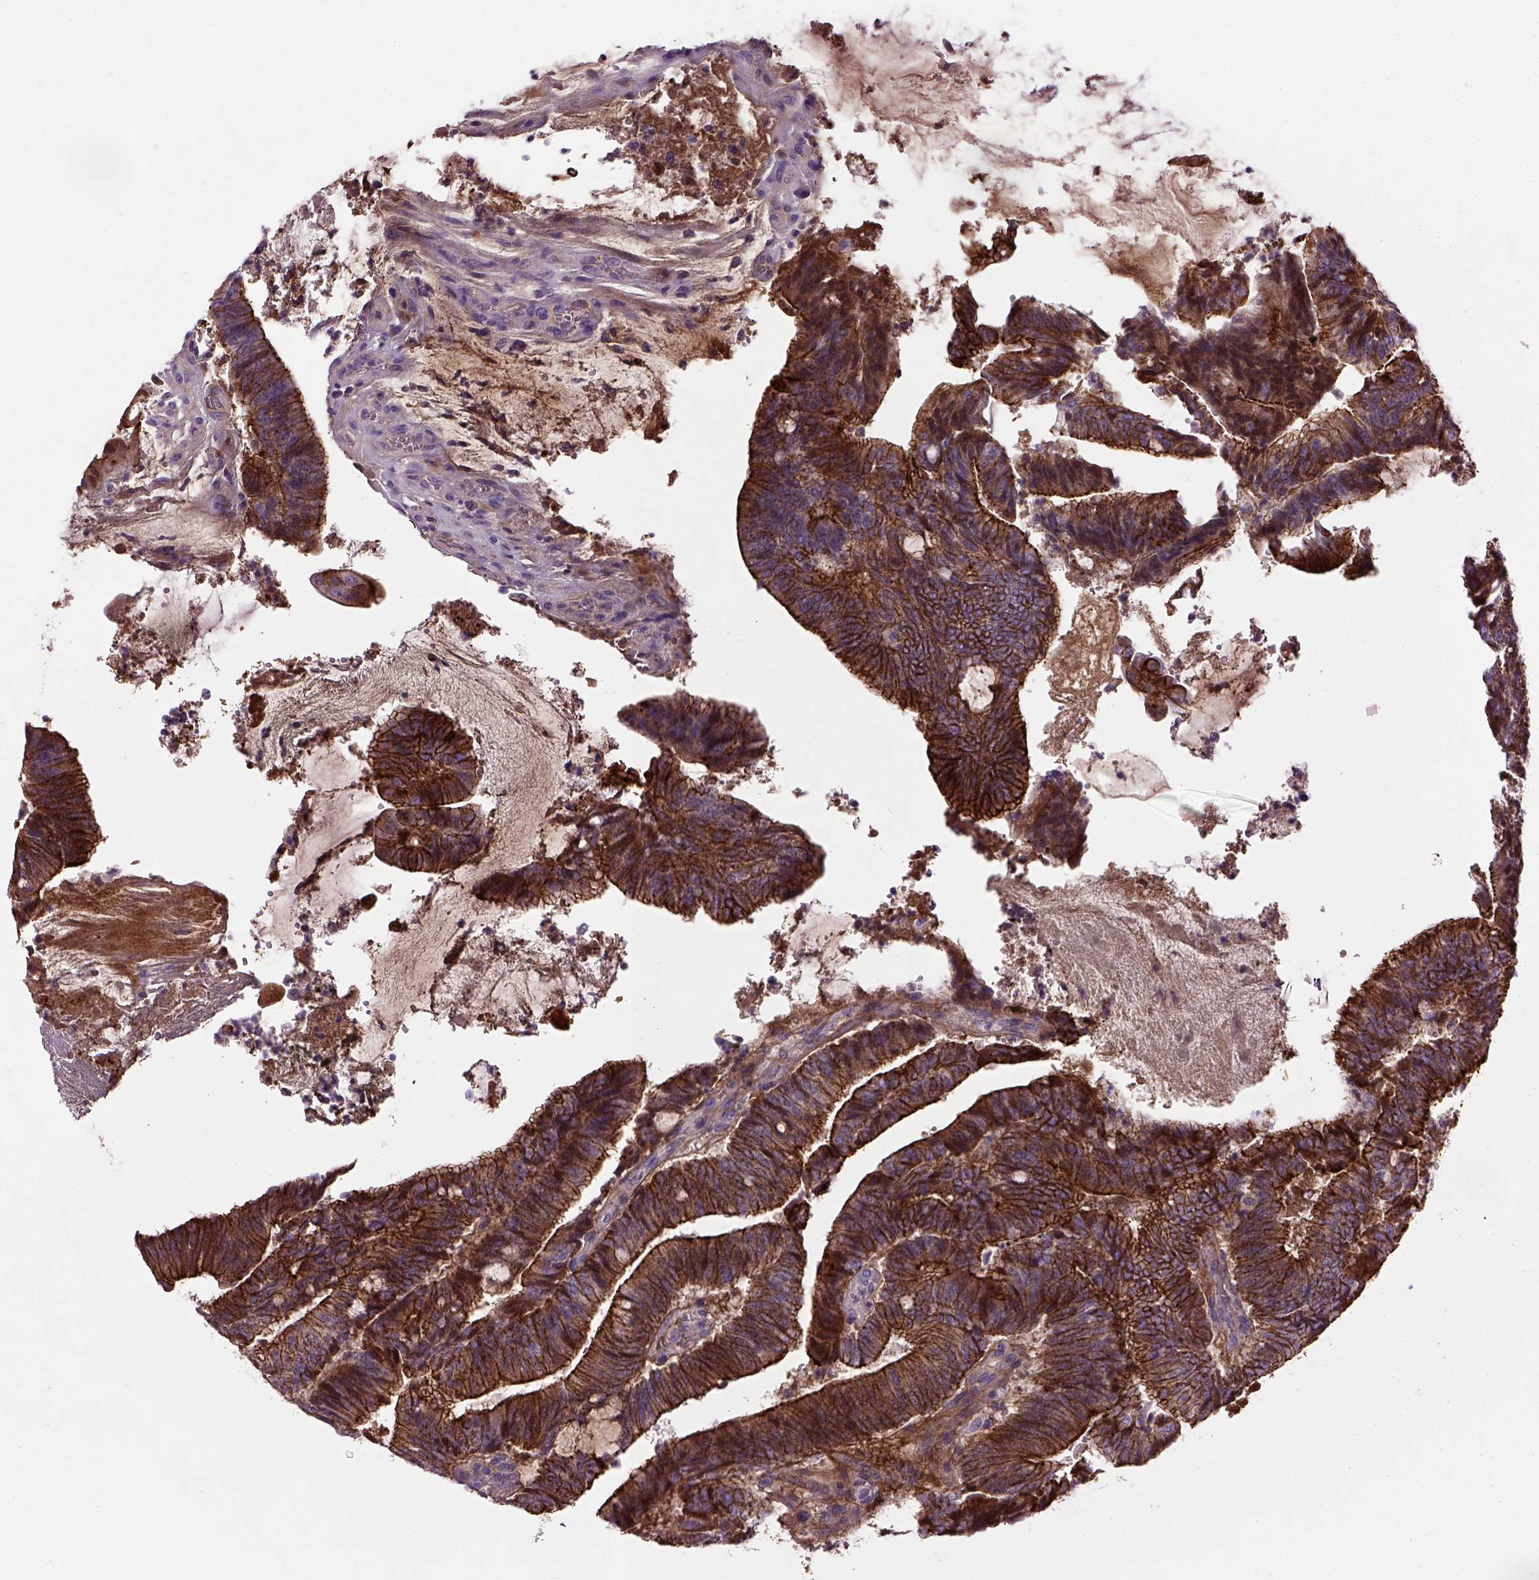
{"staining": {"intensity": "strong", "quantity": ">75%", "location": "cytoplasmic/membranous"}, "tissue": "colorectal cancer", "cell_type": "Tumor cells", "image_type": "cancer", "snomed": [{"axis": "morphology", "description": "Adenocarcinoma, NOS"}, {"axis": "topography", "description": "Colon"}], "caption": "Immunohistochemical staining of human colorectal cancer demonstrates high levels of strong cytoplasmic/membranous protein positivity in approximately >75% of tumor cells. (IHC, brightfield microscopy, high magnification).", "gene": "CDH1", "patient": {"sex": "female", "age": 43}}